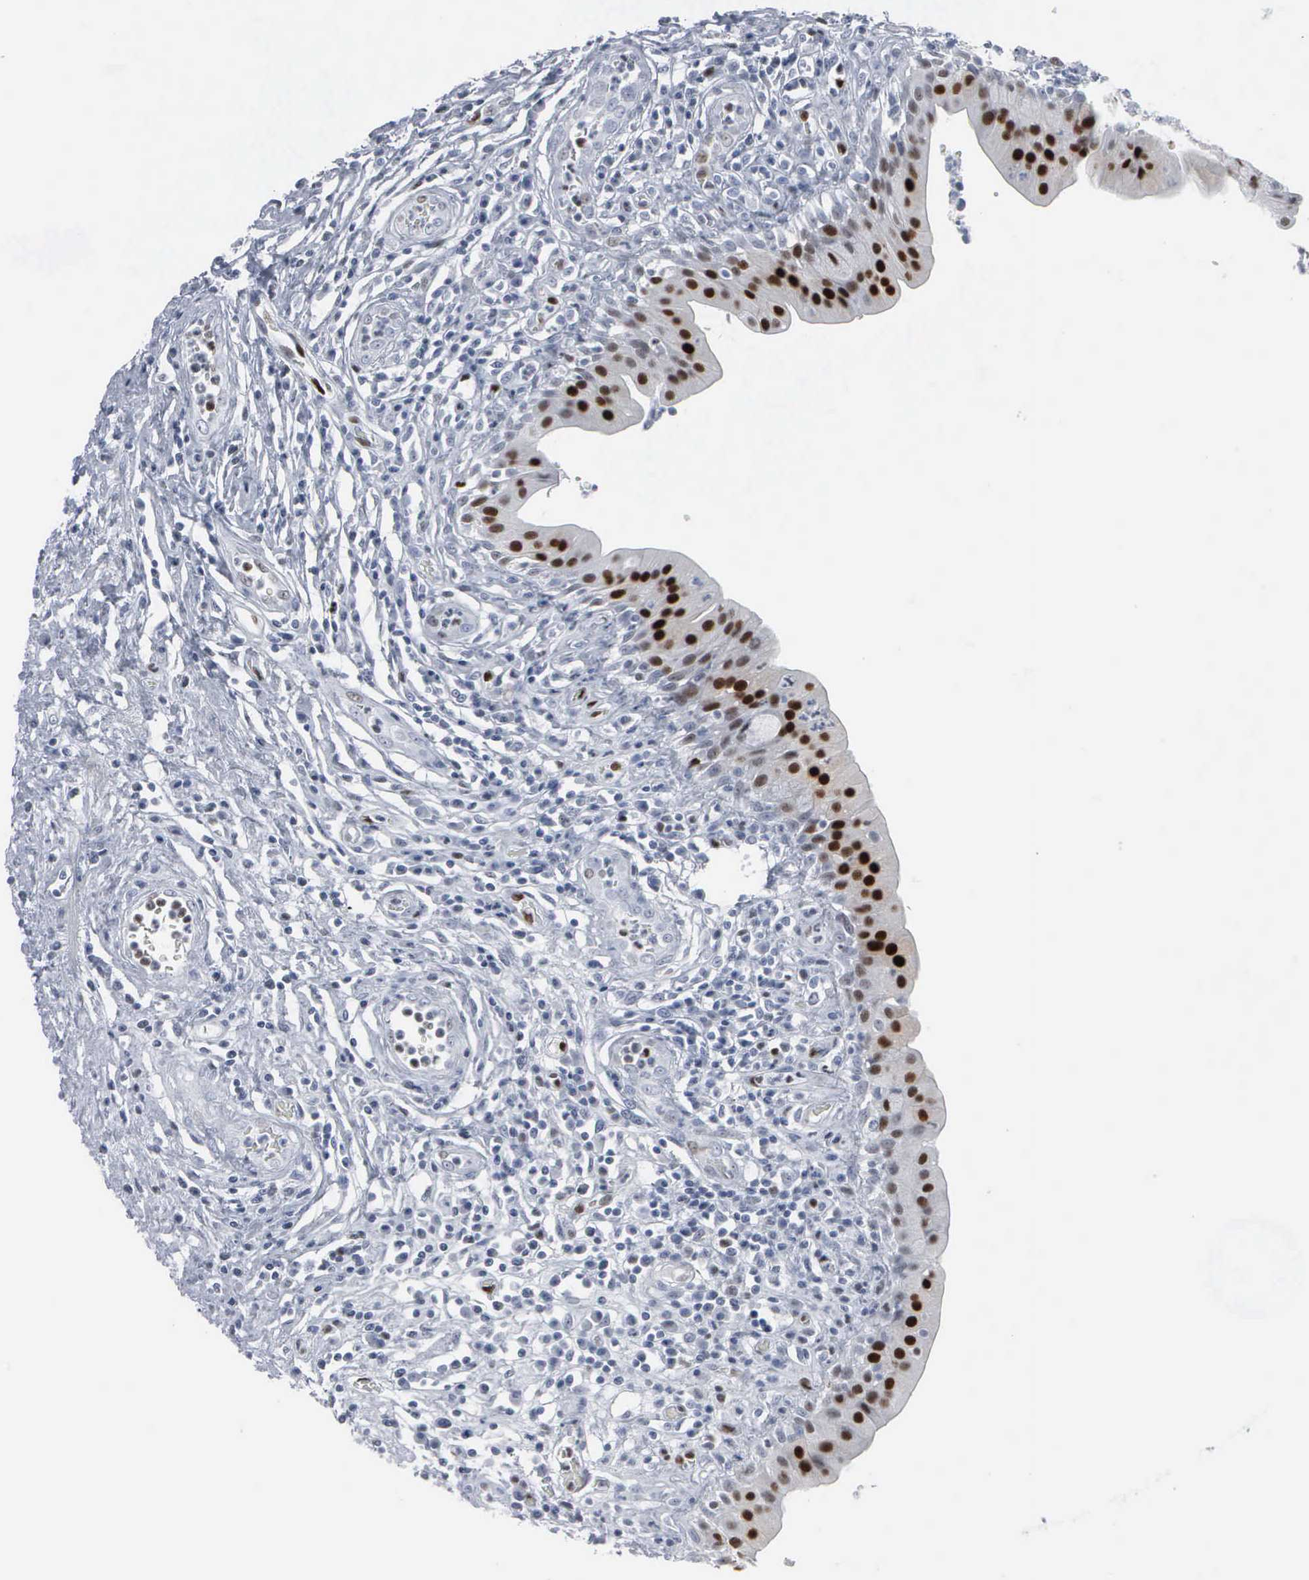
{"staining": {"intensity": "strong", "quantity": ">75%", "location": "nuclear"}, "tissue": "urinary bladder", "cell_type": "Urothelial cells", "image_type": "normal", "snomed": [{"axis": "morphology", "description": "Normal tissue, NOS"}, {"axis": "topography", "description": "Urinary bladder"}], "caption": "Urothelial cells show high levels of strong nuclear staining in approximately >75% of cells in normal human urinary bladder.", "gene": "CCND3", "patient": {"sex": "female", "age": 85}}